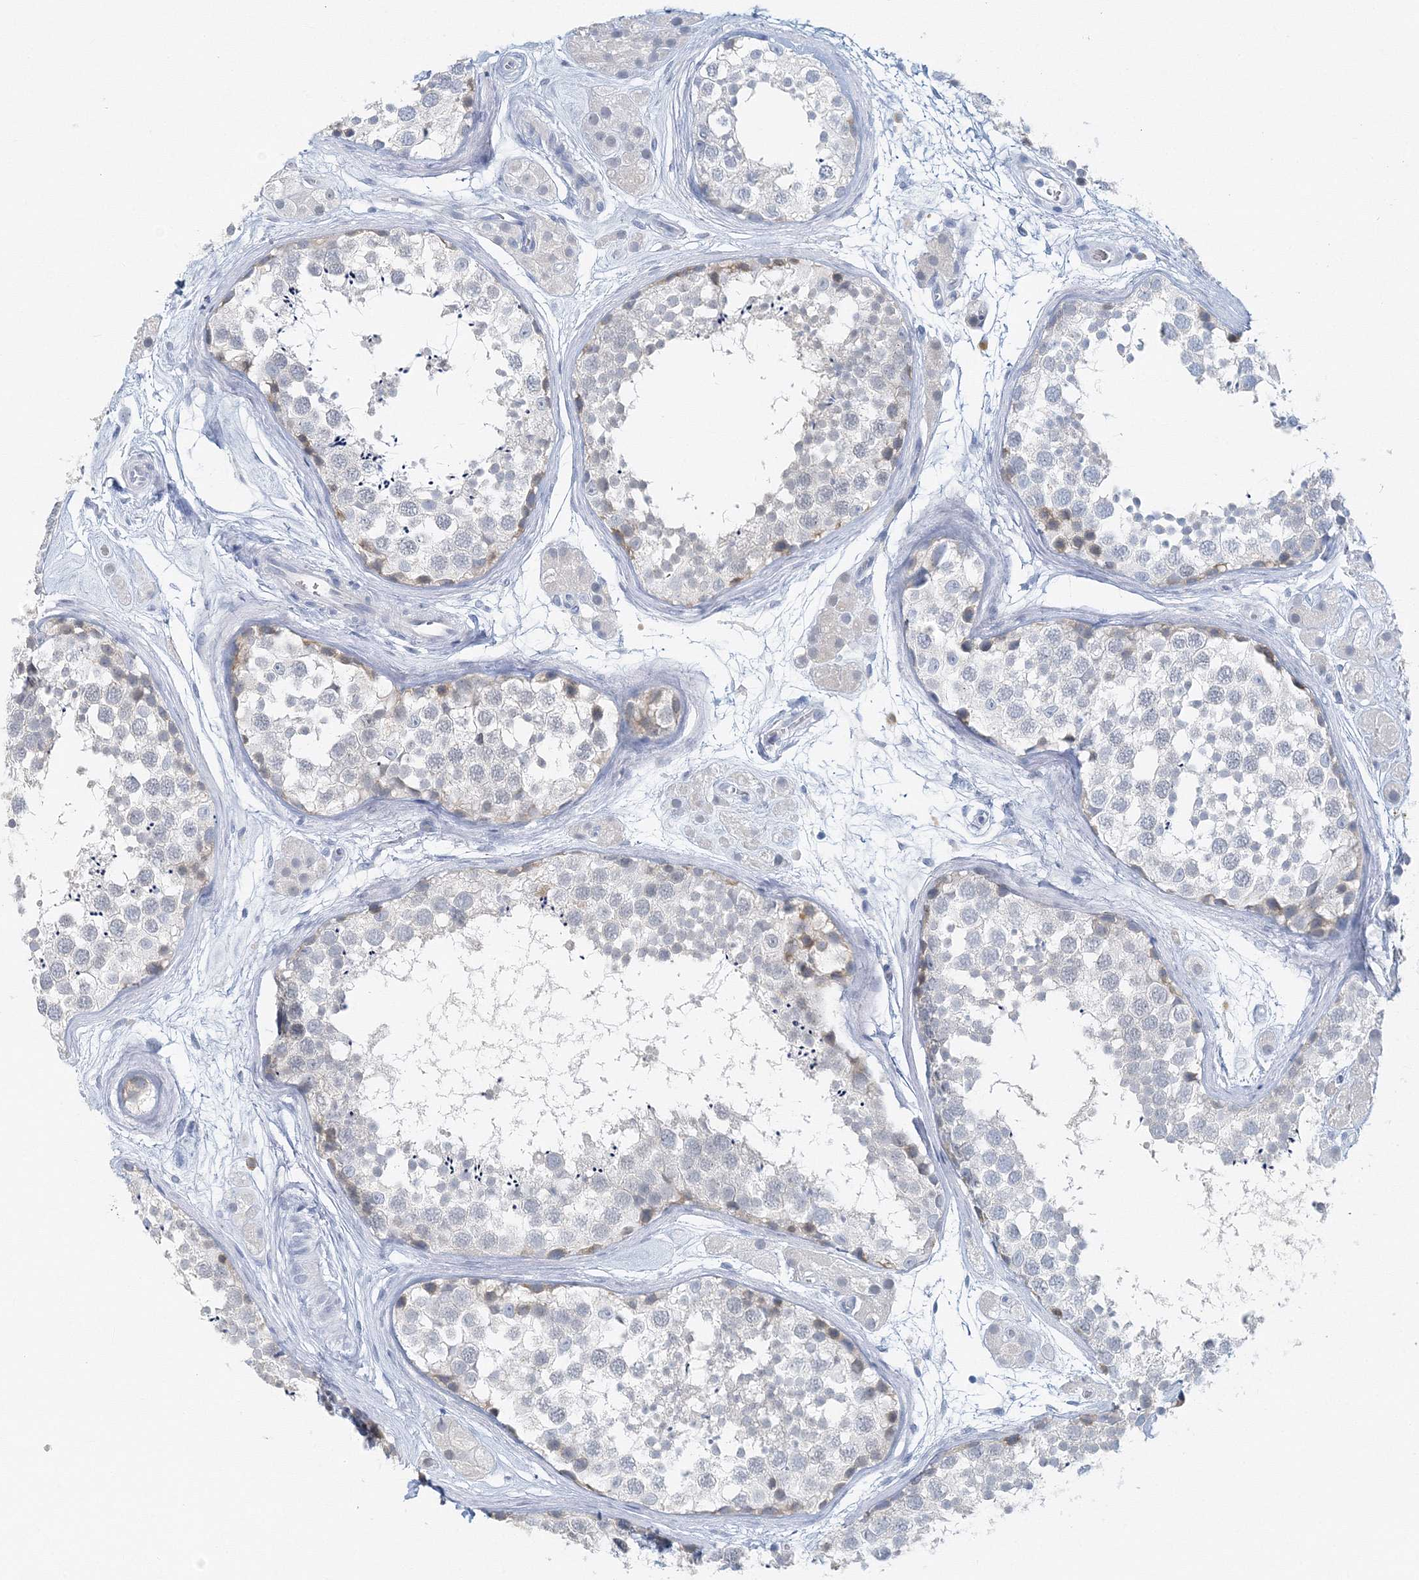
{"staining": {"intensity": "weak", "quantity": "<25%", "location": "cytoplasmic/membranous"}, "tissue": "testis", "cell_type": "Cells in seminiferous ducts", "image_type": "normal", "snomed": [{"axis": "morphology", "description": "Normal tissue, NOS"}, {"axis": "topography", "description": "Testis"}], "caption": "DAB immunohistochemical staining of benign human testis demonstrates no significant positivity in cells in seminiferous ducts.", "gene": "VILL", "patient": {"sex": "male", "age": 56}}